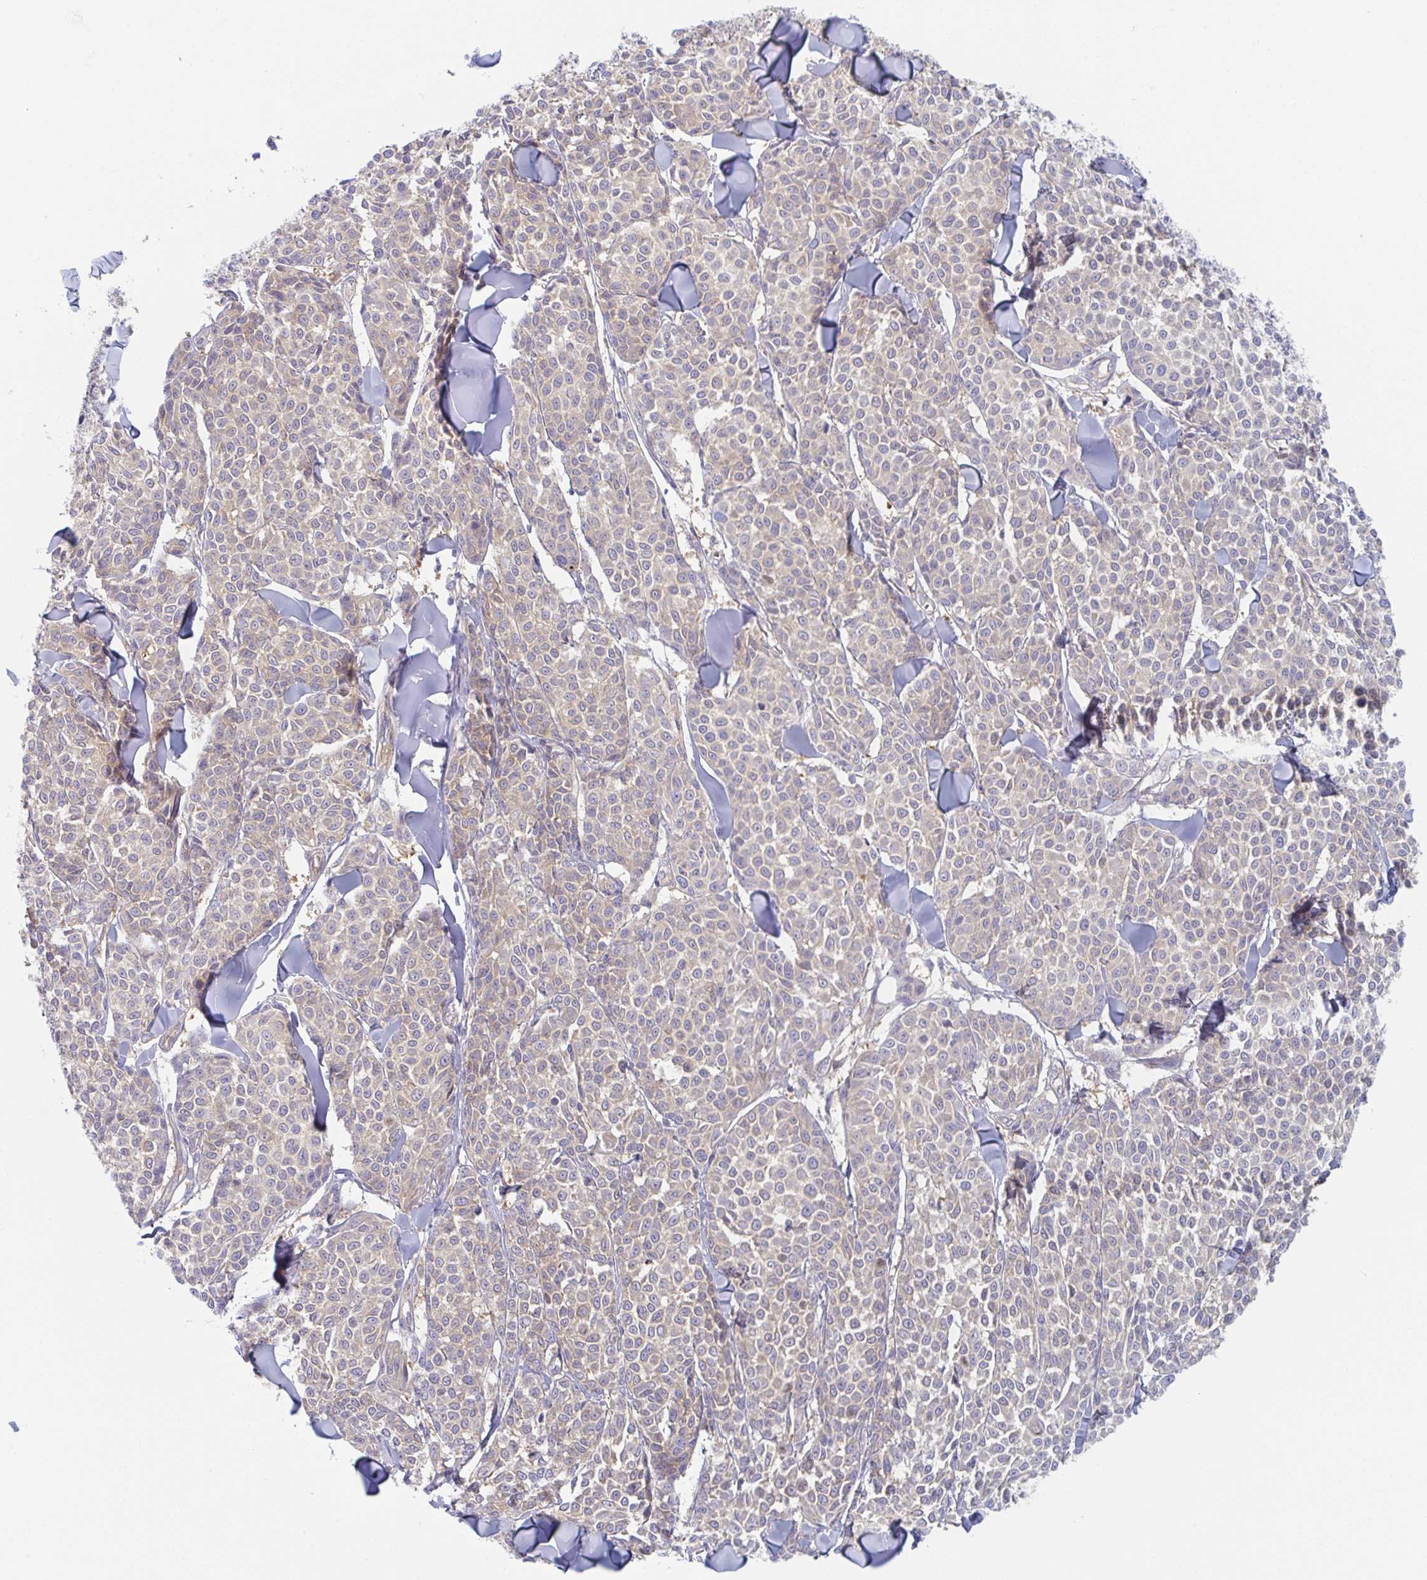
{"staining": {"intensity": "weak", "quantity": "25%-75%", "location": "cytoplasmic/membranous"}, "tissue": "melanoma", "cell_type": "Tumor cells", "image_type": "cancer", "snomed": [{"axis": "morphology", "description": "Malignant melanoma, NOS"}, {"axis": "topography", "description": "Skin"}], "caption": "Malignant melanoma stained for a protein demonstrates weak cytoplasmic/membranous positivity in tumor cells. (IHC, brightfield microscopy, high magnification).", "gene": "AMPD2", "patient": {"sex": "male", "age": 46}}